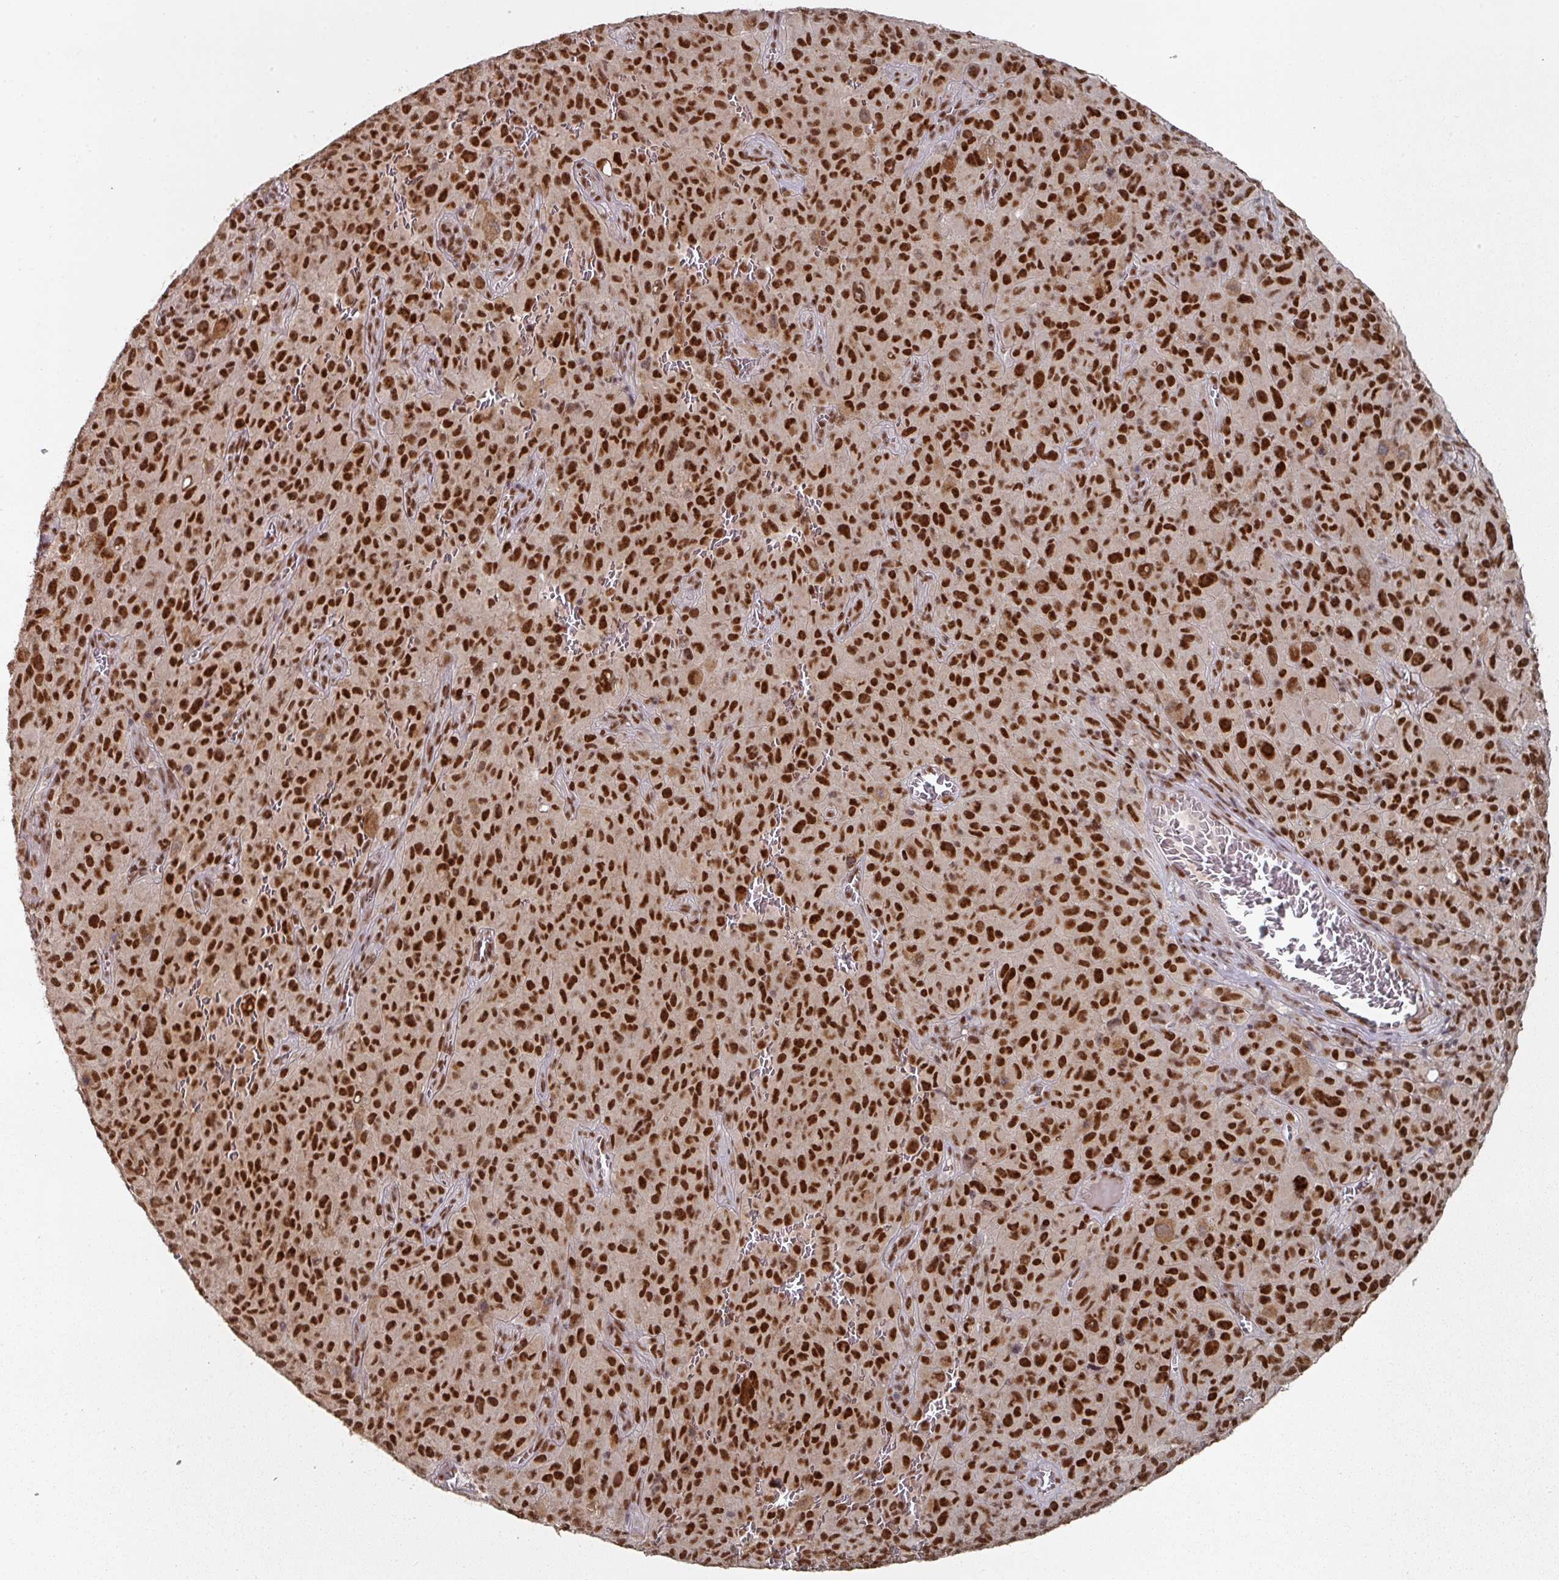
{"staining": {"intensity": "strong", "quantity": ">75%", "location": "nuclear"}, "tissue": "melanoma", "cell_type": "Tumor cells", "image_type": "cancer", "snomed": [{"axis": "morphology", "description": "Malignant melanoma, NOS"}, {"axis": "topography", "description": "Skin"}], "caption": "The micrograph displays staining of melanoma, revealing strong nuclear protein positivity (brown color) within tumor cells.", "gene": "MEPCE", "patient": {"sex": "female", "age": 82}}